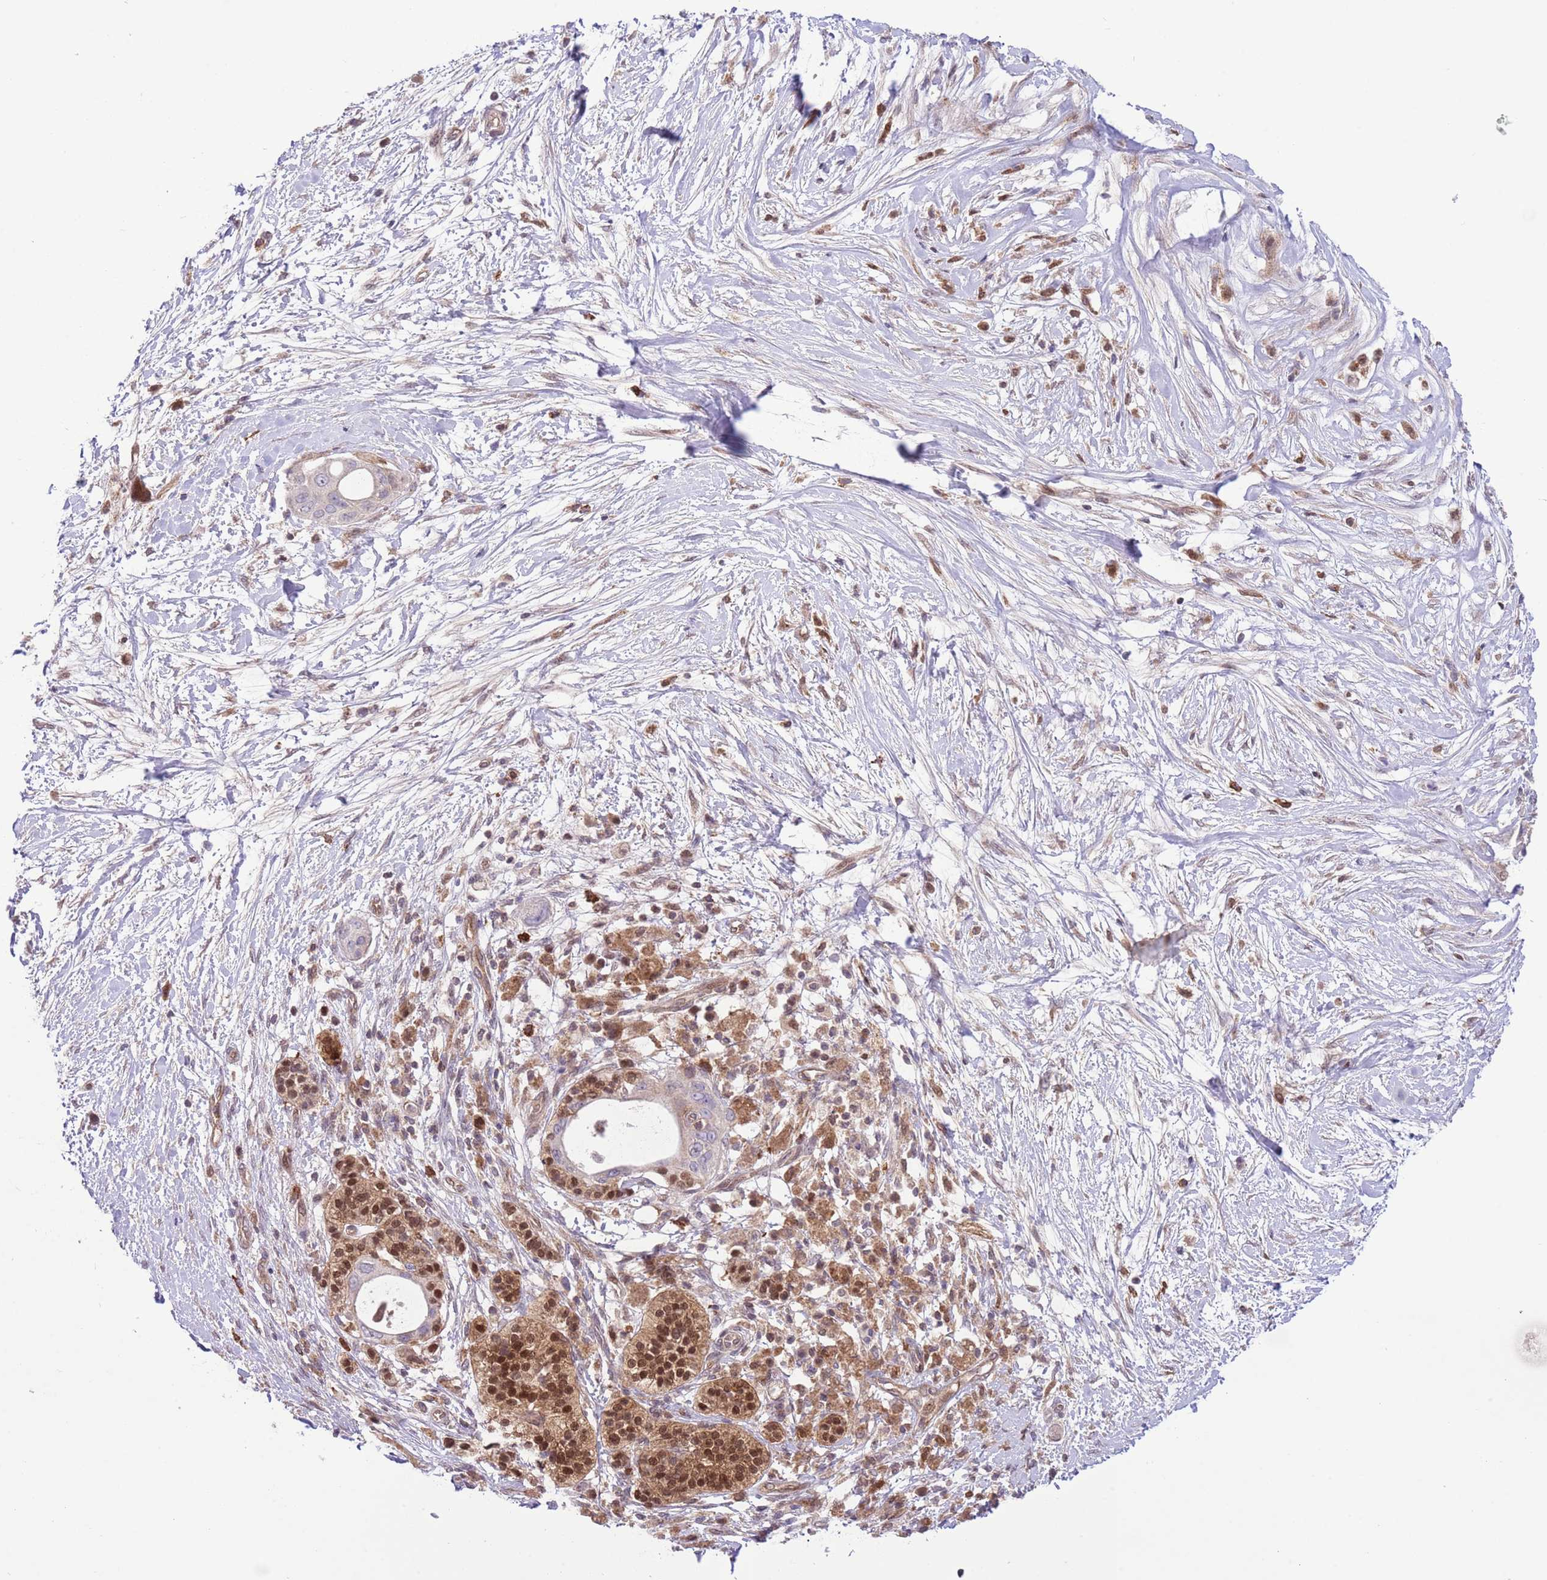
{"staining": {"intensity": "moderate", "quantity": "<25%", "location": "cytoplasmic/membranous,nuclear"}, "tissue": "pancreatic cancer", "cell_type": "Tumor cells", "image_type": "cancer", "snomed": [{"axis": "morphology", "description": "Adenocarcinoma, NOS"}, {"axis": "topography", "description": "Pancreas"}], "caption": "Immunohistochemical staining of human pancreatic adenocarcinoma displays low levels of moderate cytoplasmic/membranous and nuclear positivity in about <25% of tumor cells.", "gene": "HDHD2", "patient": {"sex": "male", "age": 68}}